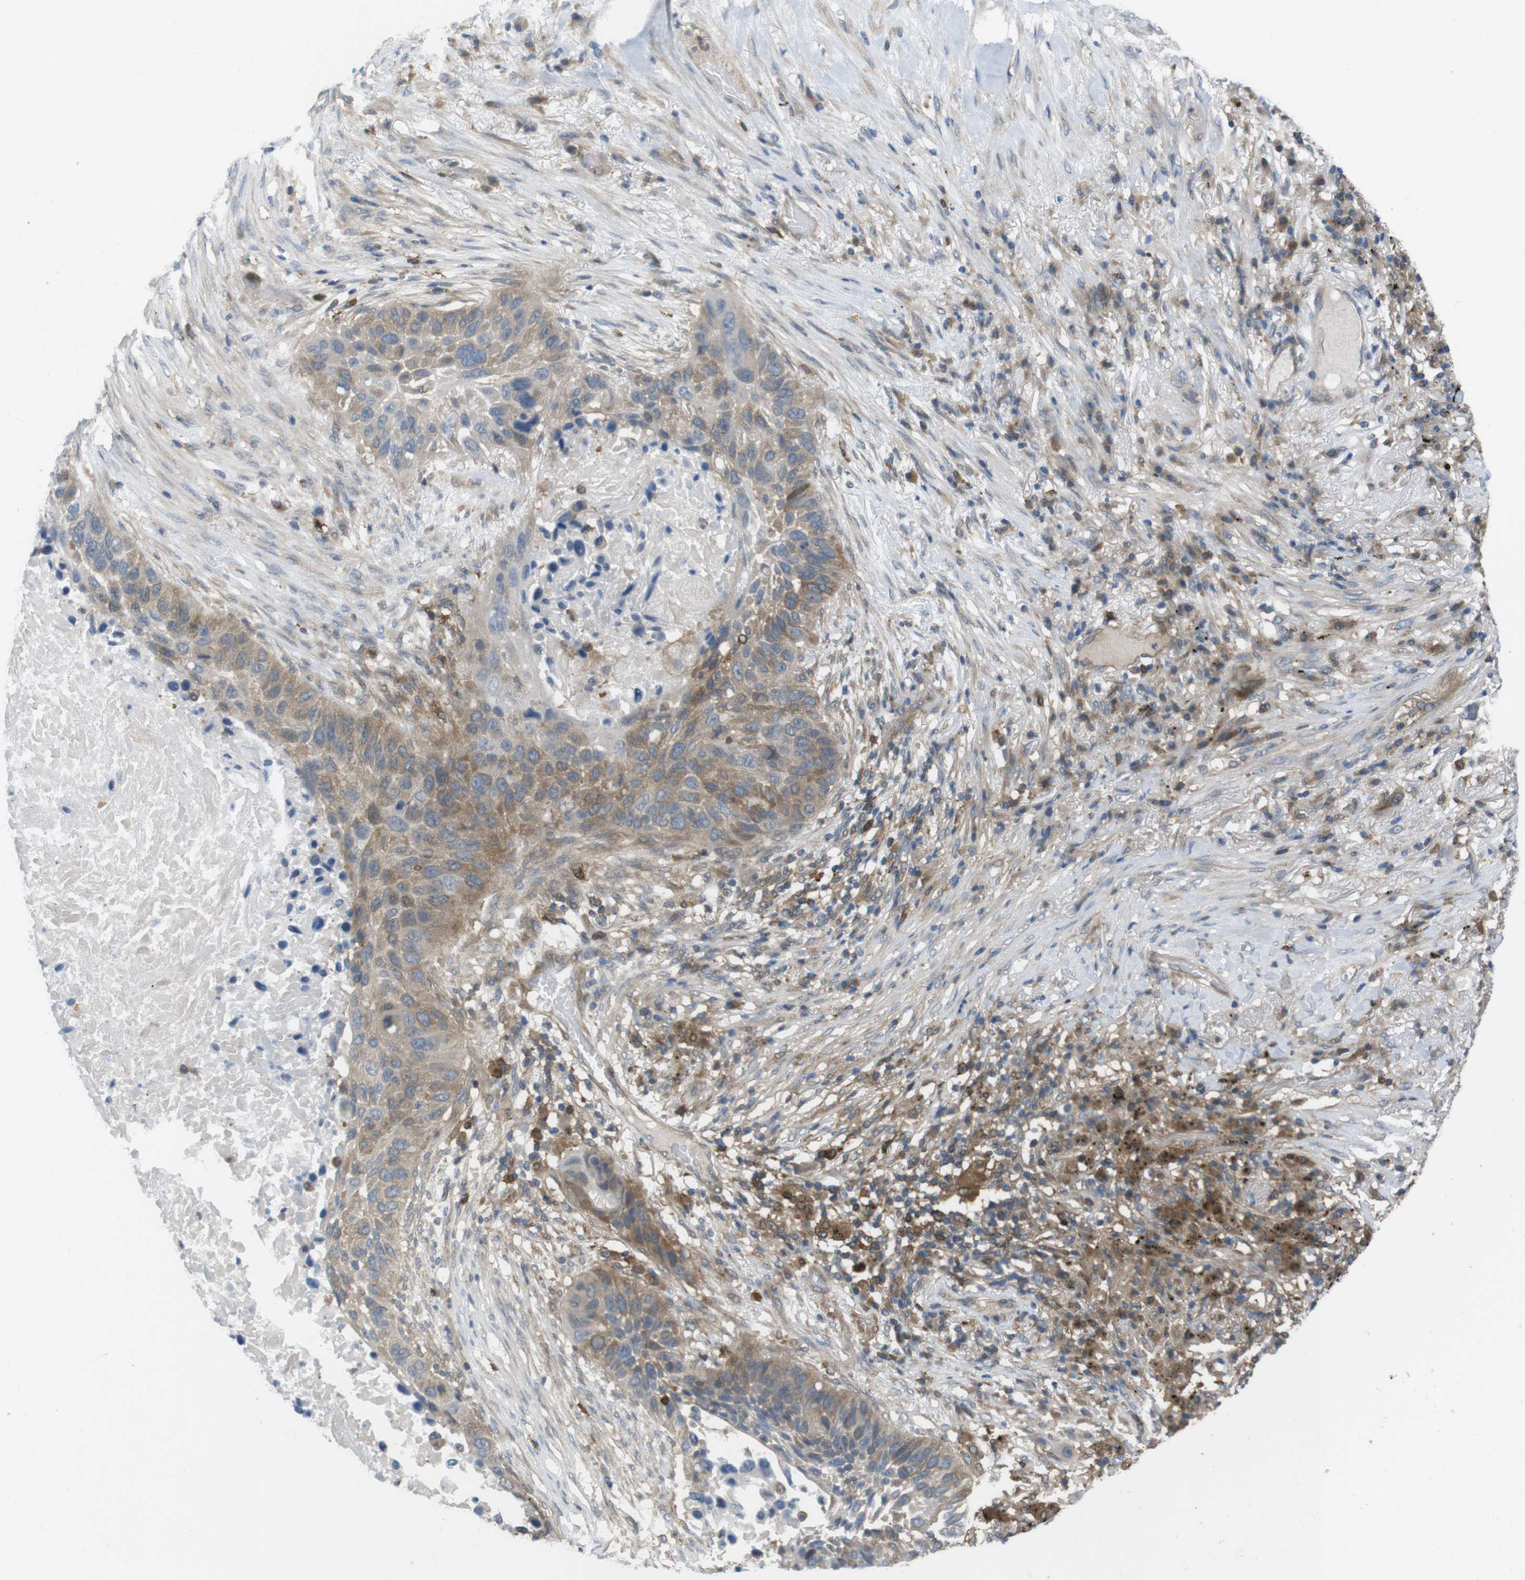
{"staining": {"intensity": "moderate", "quantity": ">75%", "location": "cytoplasmic/membranous"}, "tissue": "lung cancer", "cell_type": "Tumor cells", "image_type": "cancer", "snomed": [{"axis": "morphology", "description": "Squamous cell carcinoma, NOS"}, {"axis": "topography", "description": "Lung"}], "caption": "The histopathology image demonstrates staining of lung cancer, revealing moderate cytoplasmic/membranous protein positivity (brown color) within tumor cells. Immunohistochemistry stains the protein of interest in brown and the nuclei are stained blue.", "gene": "MTHFD1", "patient": {"sex": "male", "age": 57}}